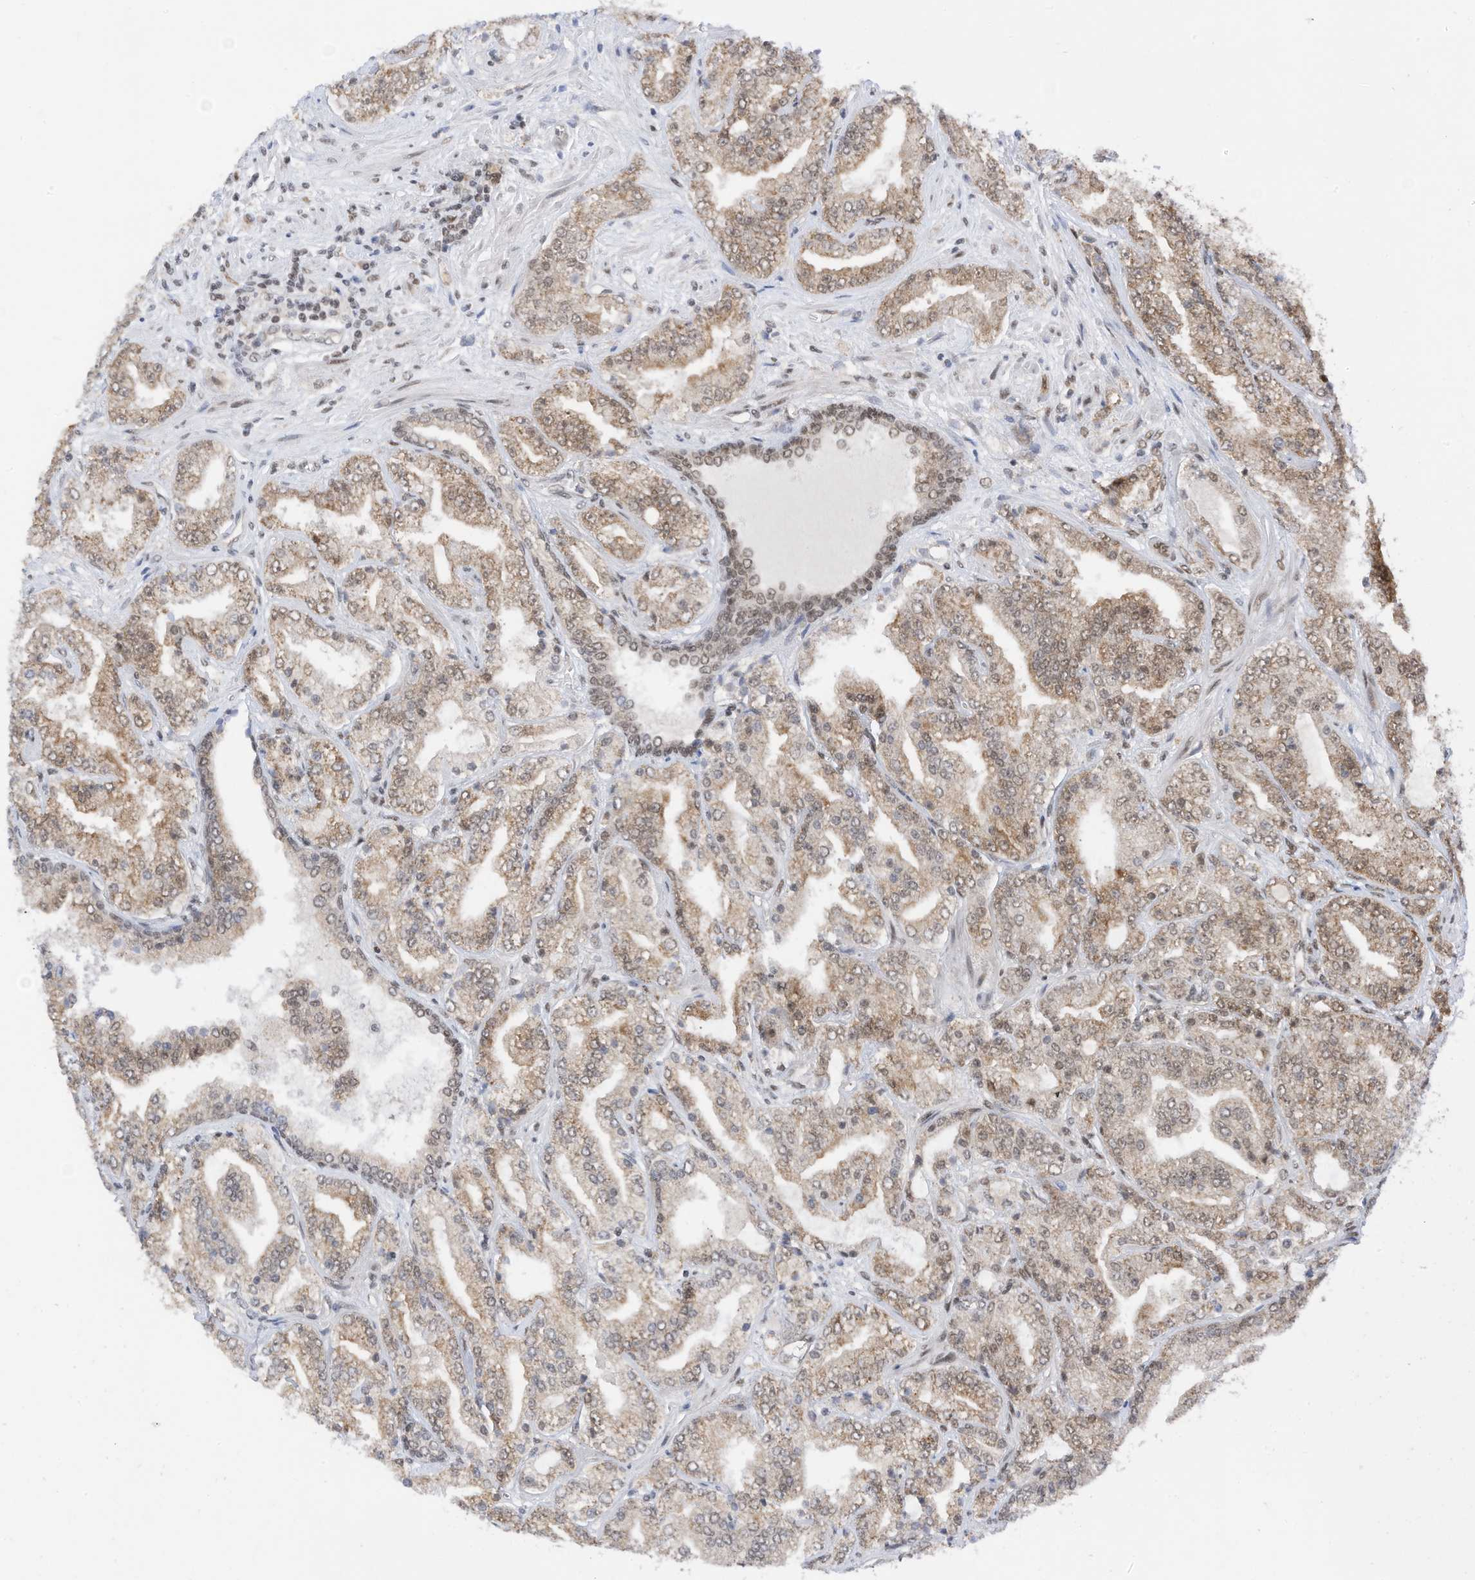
{"staining": {"intensity": "weak", "quantity": "<25%", "location": "cytoplasmic/membranous"}, "tissue": "prostate cancer", "cell_type": "Tumor cells", "image_type": "cancer", "snomed": [{"axis": "morphology", "description": "Adenocarcinoma, High grade"}, {"axis": "topography", "description": "Prostate"}], "caption": "The histopathology image reveals no staining of tumor cells in prostate high-grade adenocarcinoma.", "gene": "AURKAIP1", "patient": {"sex": "male", "age": 64}}